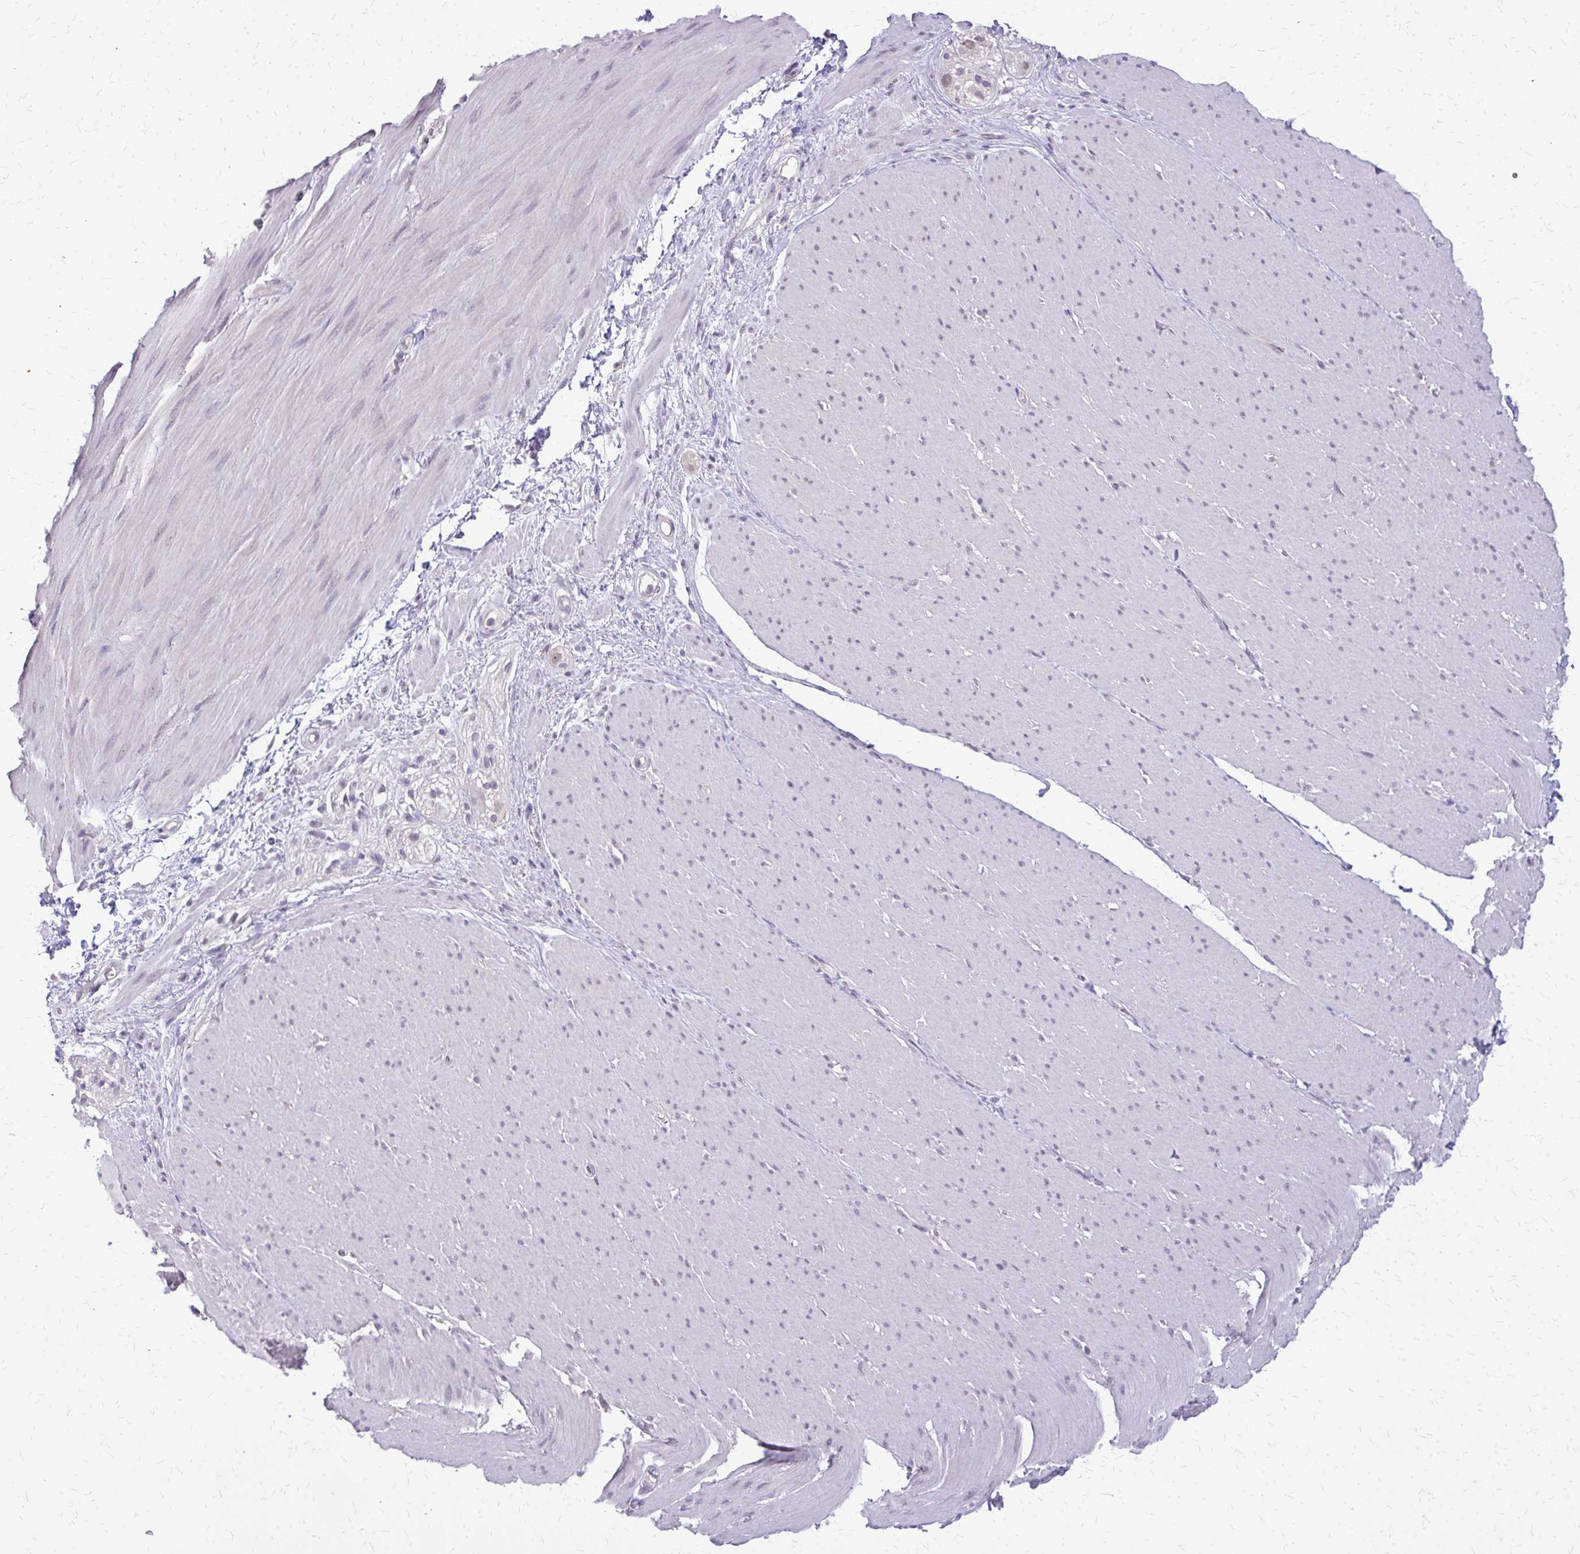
{"staining": {"intensity": "negative", "quantity": "none", "location": "none"}, "tissue": "smooth muscle", "cell_type": "Smooth muscle cells", "image_type": "normal", "snomed": [{"axis": "morphology", "description": "Normal tissue, NOS"}, {"axis": "topography", "description": "Smooth muscle"}, {"axis": "topography", "description": "Rectum"}], "caption": "Immunohistochemistry (IHC) of benign human smooth muscle displays no staining in smooth muscle cells.", "gene": "PLCB1", "patient": {"sex": "male", "age": 53}}